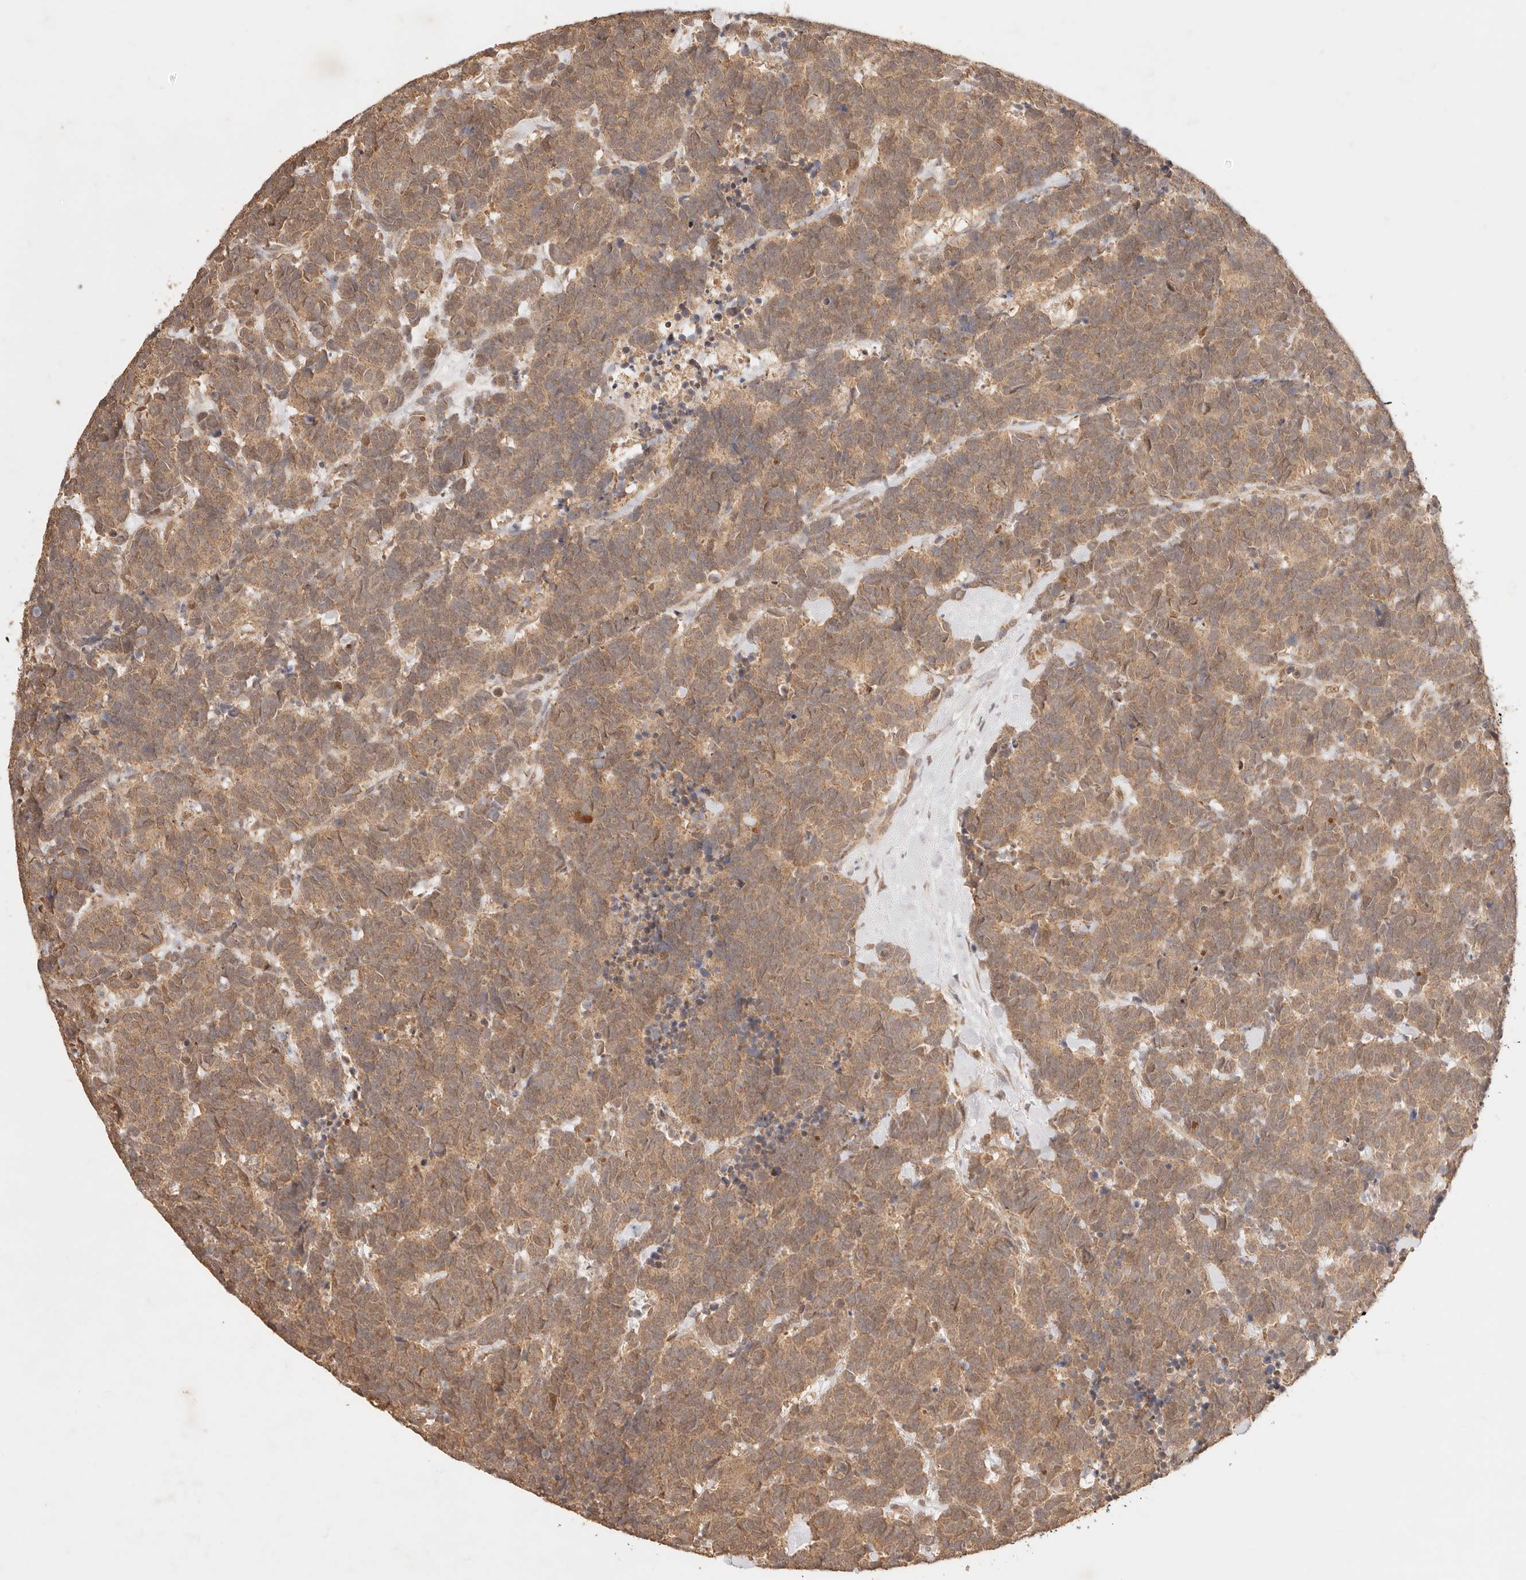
{"staining": {"intensity": "moderate", "quantity": ">75%", "location": "cytoplasmic/membranous,nuclear"}, "tissue": "carcinoid", "cell_type": "Tumor cells", "image_type": "cancer", "snomed": [{"axis": "morphology", "description": "Carcinoma, NOS"}, {"axis": "morphology", "description": "Carcinoid, malignant, NOS"}, {"axis": "topography", "description": "Urinary bladder"}], "caption": "IHC (DAB) staining of carcinoma displays moderate cytoplasmic/membranous and nuclear protein expression in approximately >75% of tumor cells. The protein is stained brown, and the nuclei are stained in blue (DAB (3,3'-diaminobenzidine) IHC with brightfield microscopy, high magnification).", "gene": "TRIM11", "patient": {"sex": "male", "age": 57}}